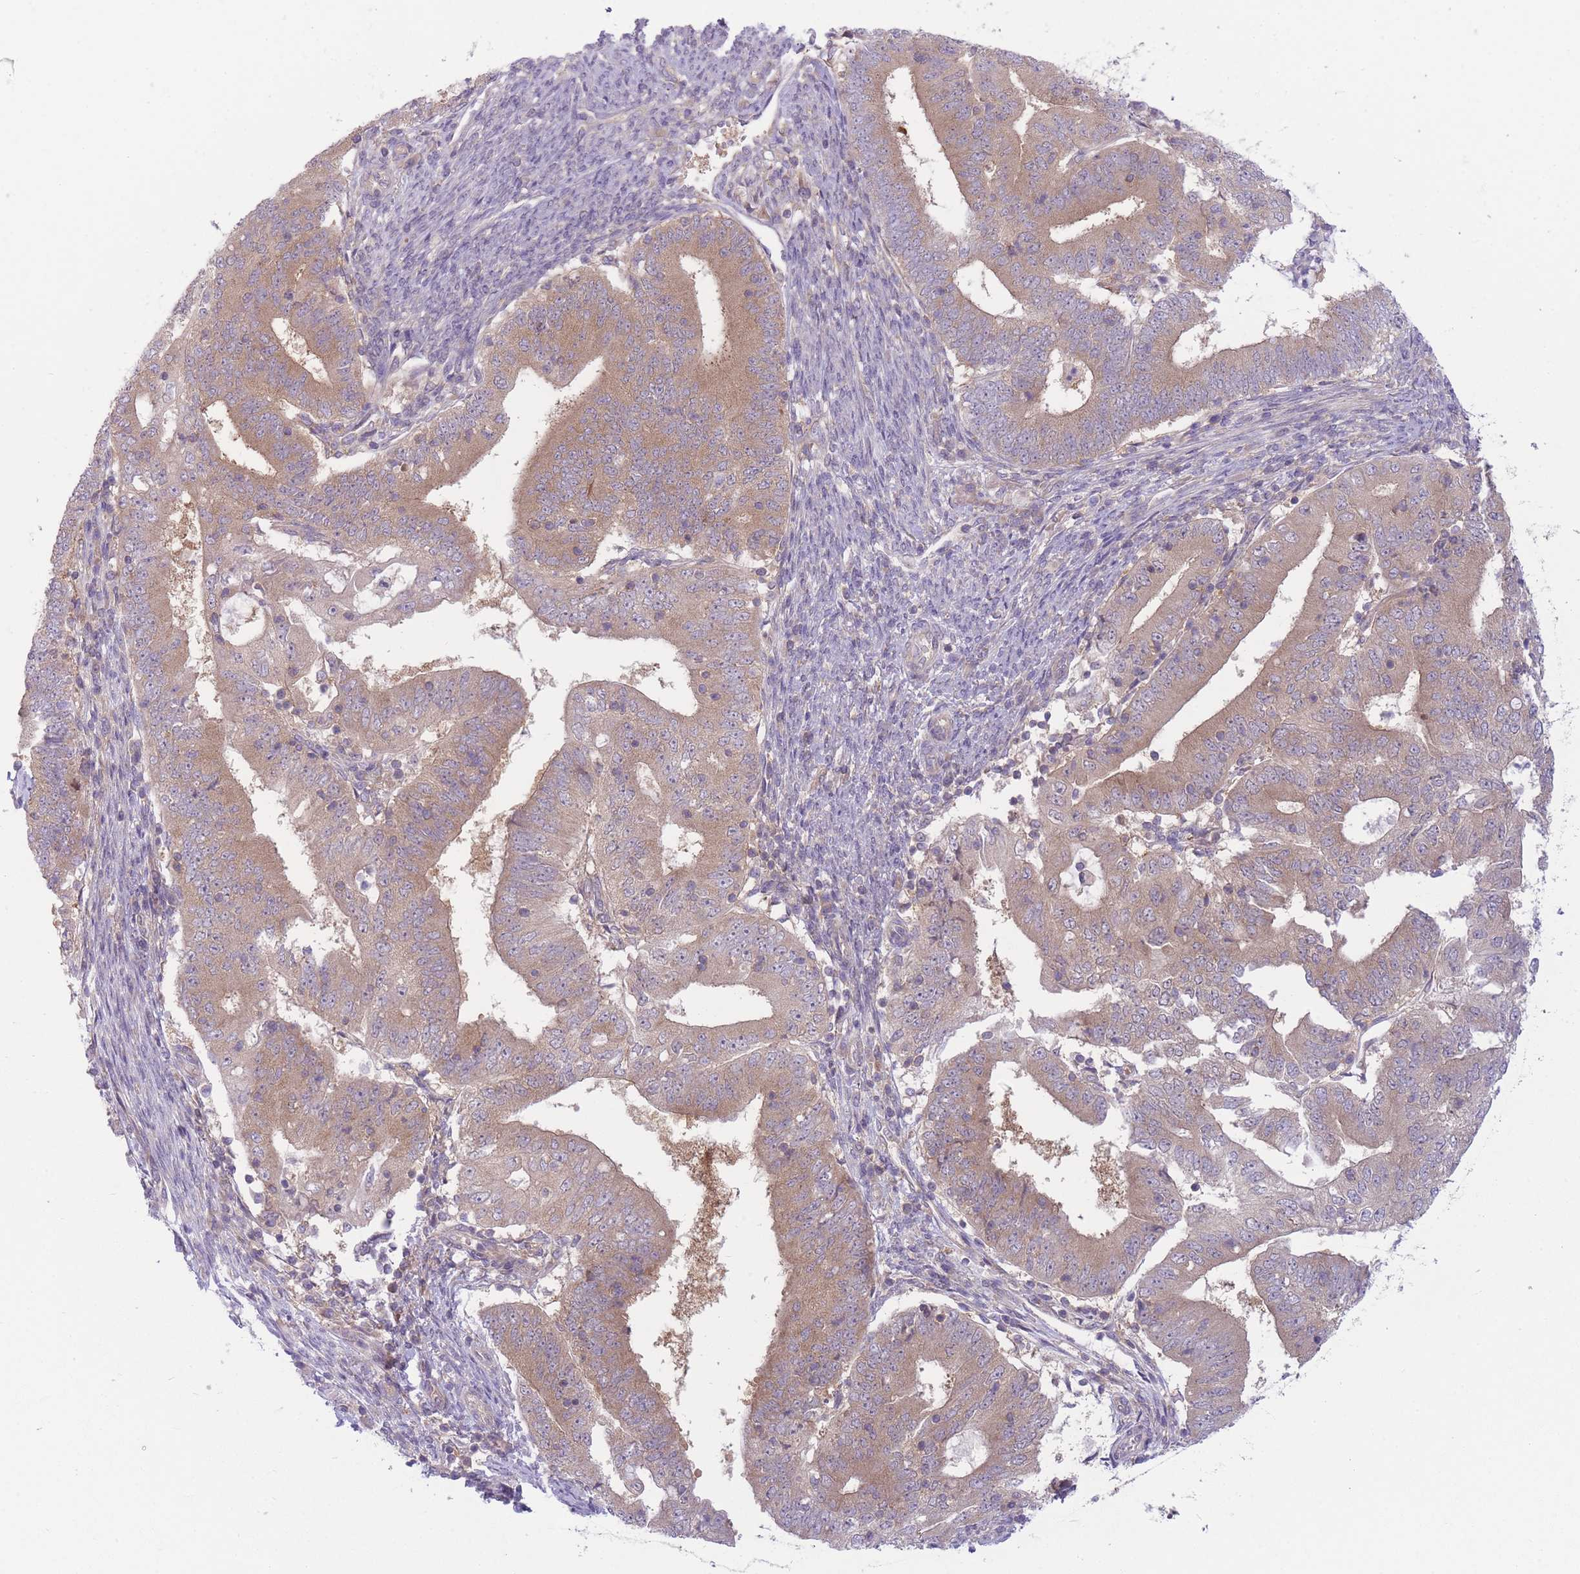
{"staining": {"intensity": "moderate", "quantity": ">75%", "location": "cytoplasmic/membranous"}, "tissue": "endometrial cancer", "cell_type": "Tumor cells", "image_type": "cancer", "snomed": [{"axis": "morphology", "description": "Adenocarcinoma, NOS"}, {"axis": "topography", "description": "Endometrium"}], "caption": "Brown immunohistochemical staining in human adenocarcinoma (endometrial) reveals moderate cytoplasmic/membranous expression in approximately >75% of tumor cells.", "gene": "PFDN6", "patient": {"sex": "female", "age": 70}}